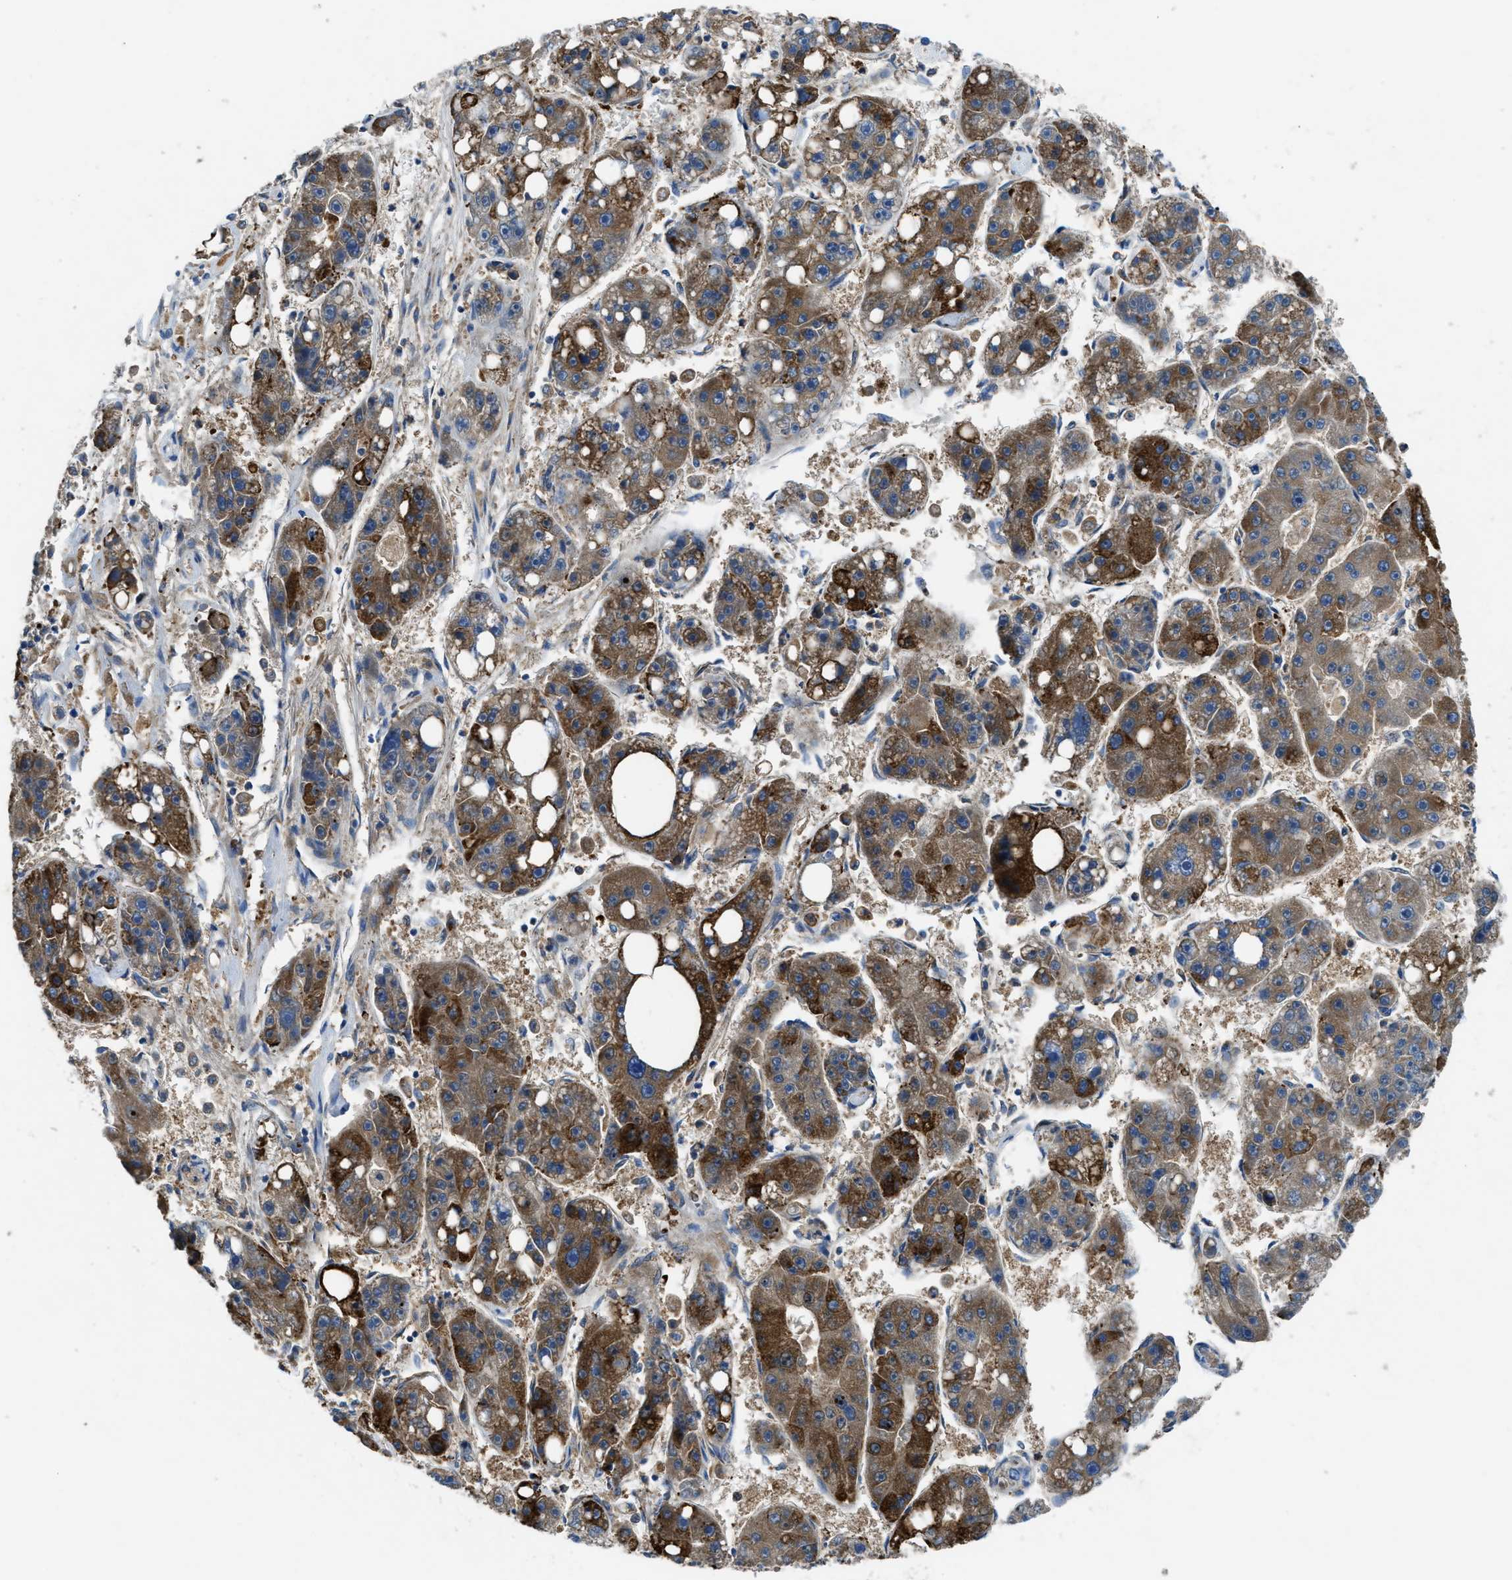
{"staining": {"intensity": "strong", "quantity": "25%-75%", "location": "cytoplasmic/membranous"}, "tissue": "liver cancer", "cell_type": "Tumor cells", "image_type": "cancer", "snomed": [{"axis": "morphology", "description": "Carcinoma, Hepatocellular, NOS"}, {"axis": "topography", "description": "Liver"}], "caption": "Immunohistochemical staining of liver cancer (hepatocellular carcinoma) demonstrates high levels of strong cytoplasmic/membranous expression in approximately 25%-75% of tumor cells.", "gene": "MAP3K20", "patient": {"sex": "female", "age": 61}}